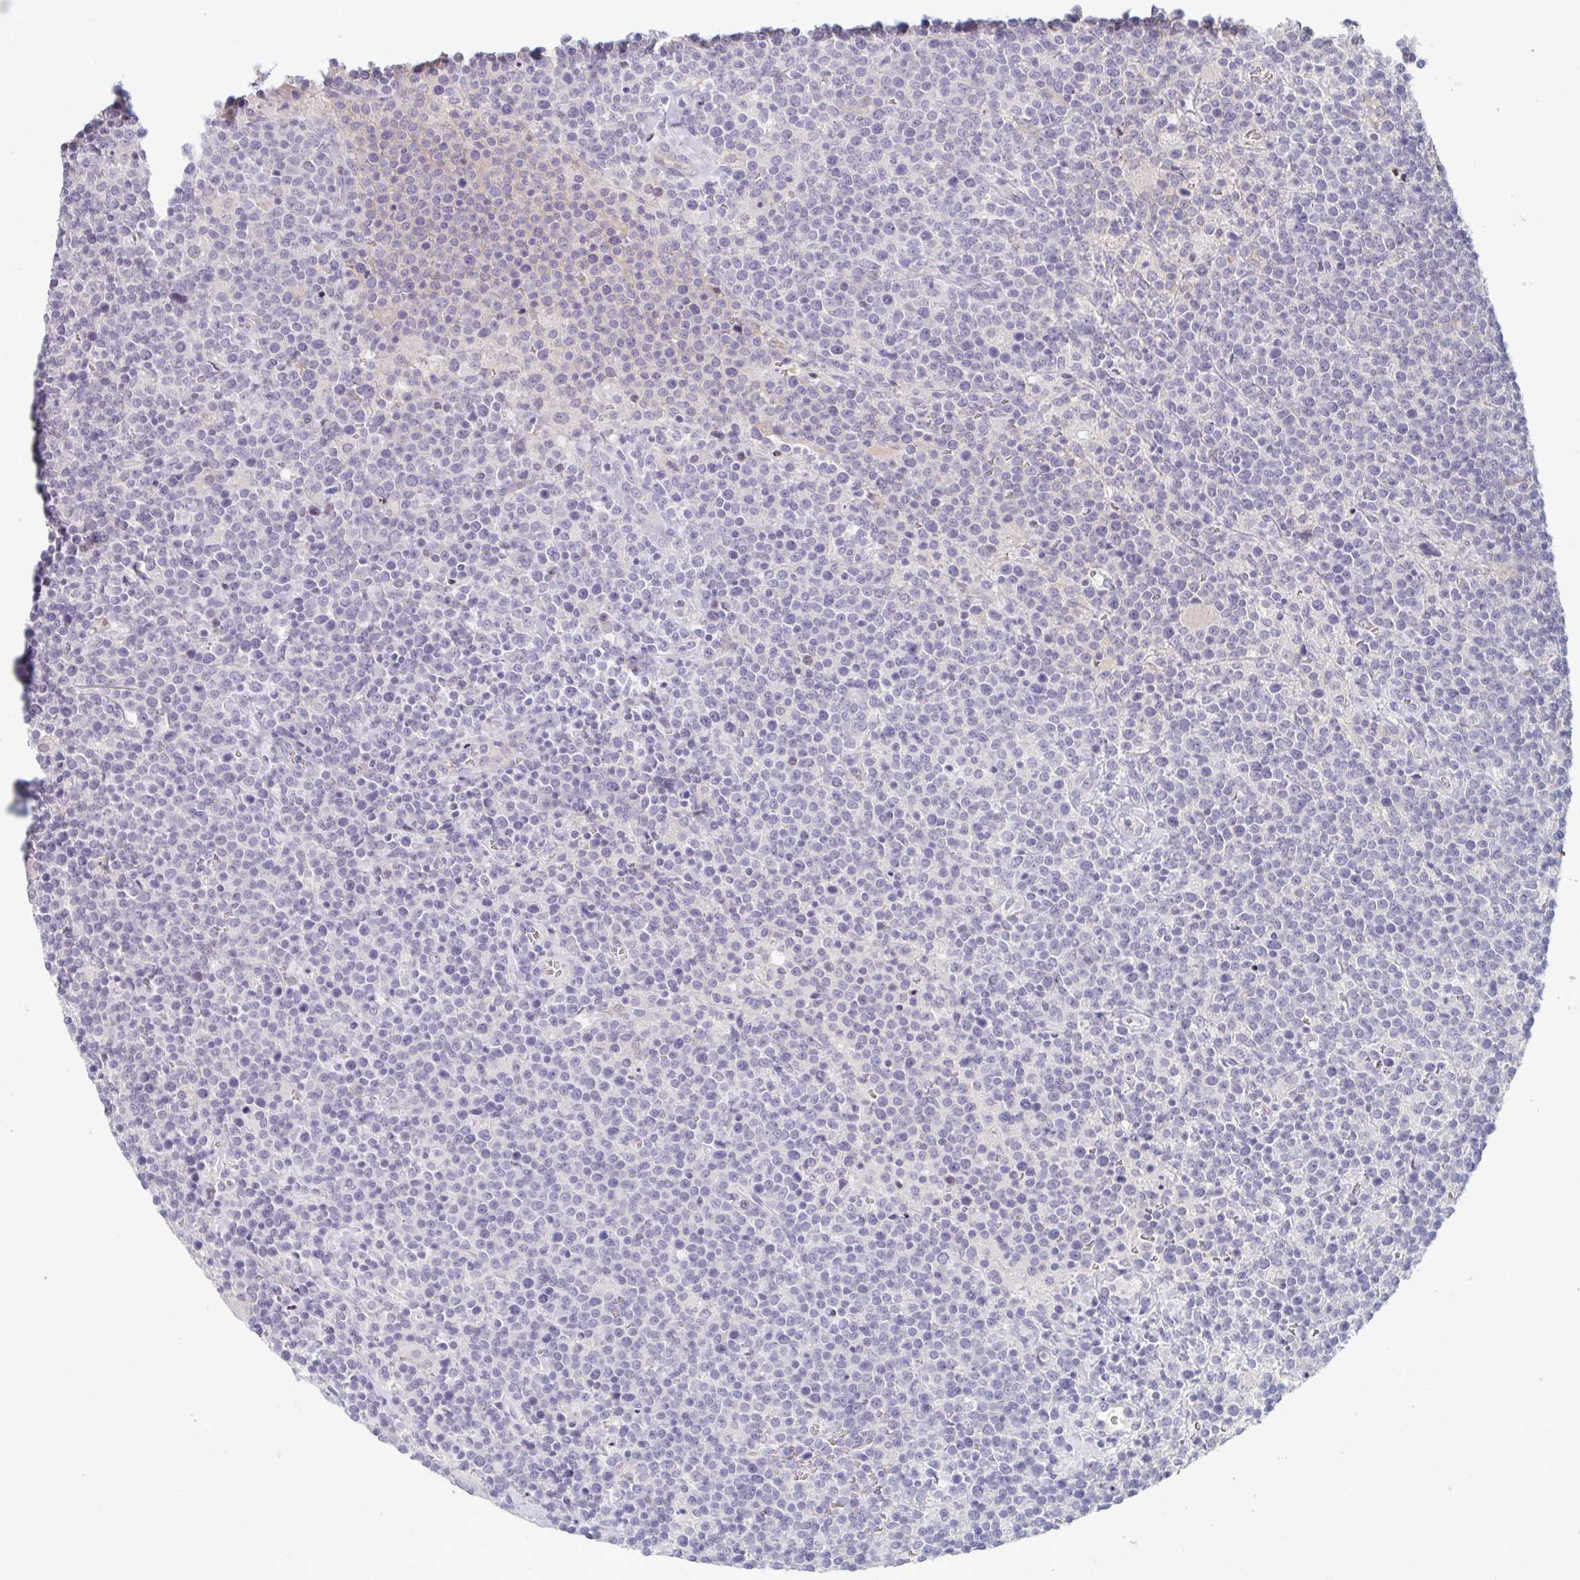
{"staining": {"intensity": "negative", "quantity": "none", "location": "none"}, "tissue": "lymphoma", "cell_type": "Tumor cells", "image_type": "cancer", "snomed": [{"axis": "morphology", "description": "Malignant lymphoma, non-Hodgkin's type, High grade"}, {"axis": "topography", "description": "Lymph node"}], "caption": "Protein analysis of high-grade malignant lymphoma, non-Hodgkin's type shows no significant expression in tumor cells.", "gene": "RNASEH1", "patient": {"sex": "male", "age": 61}}